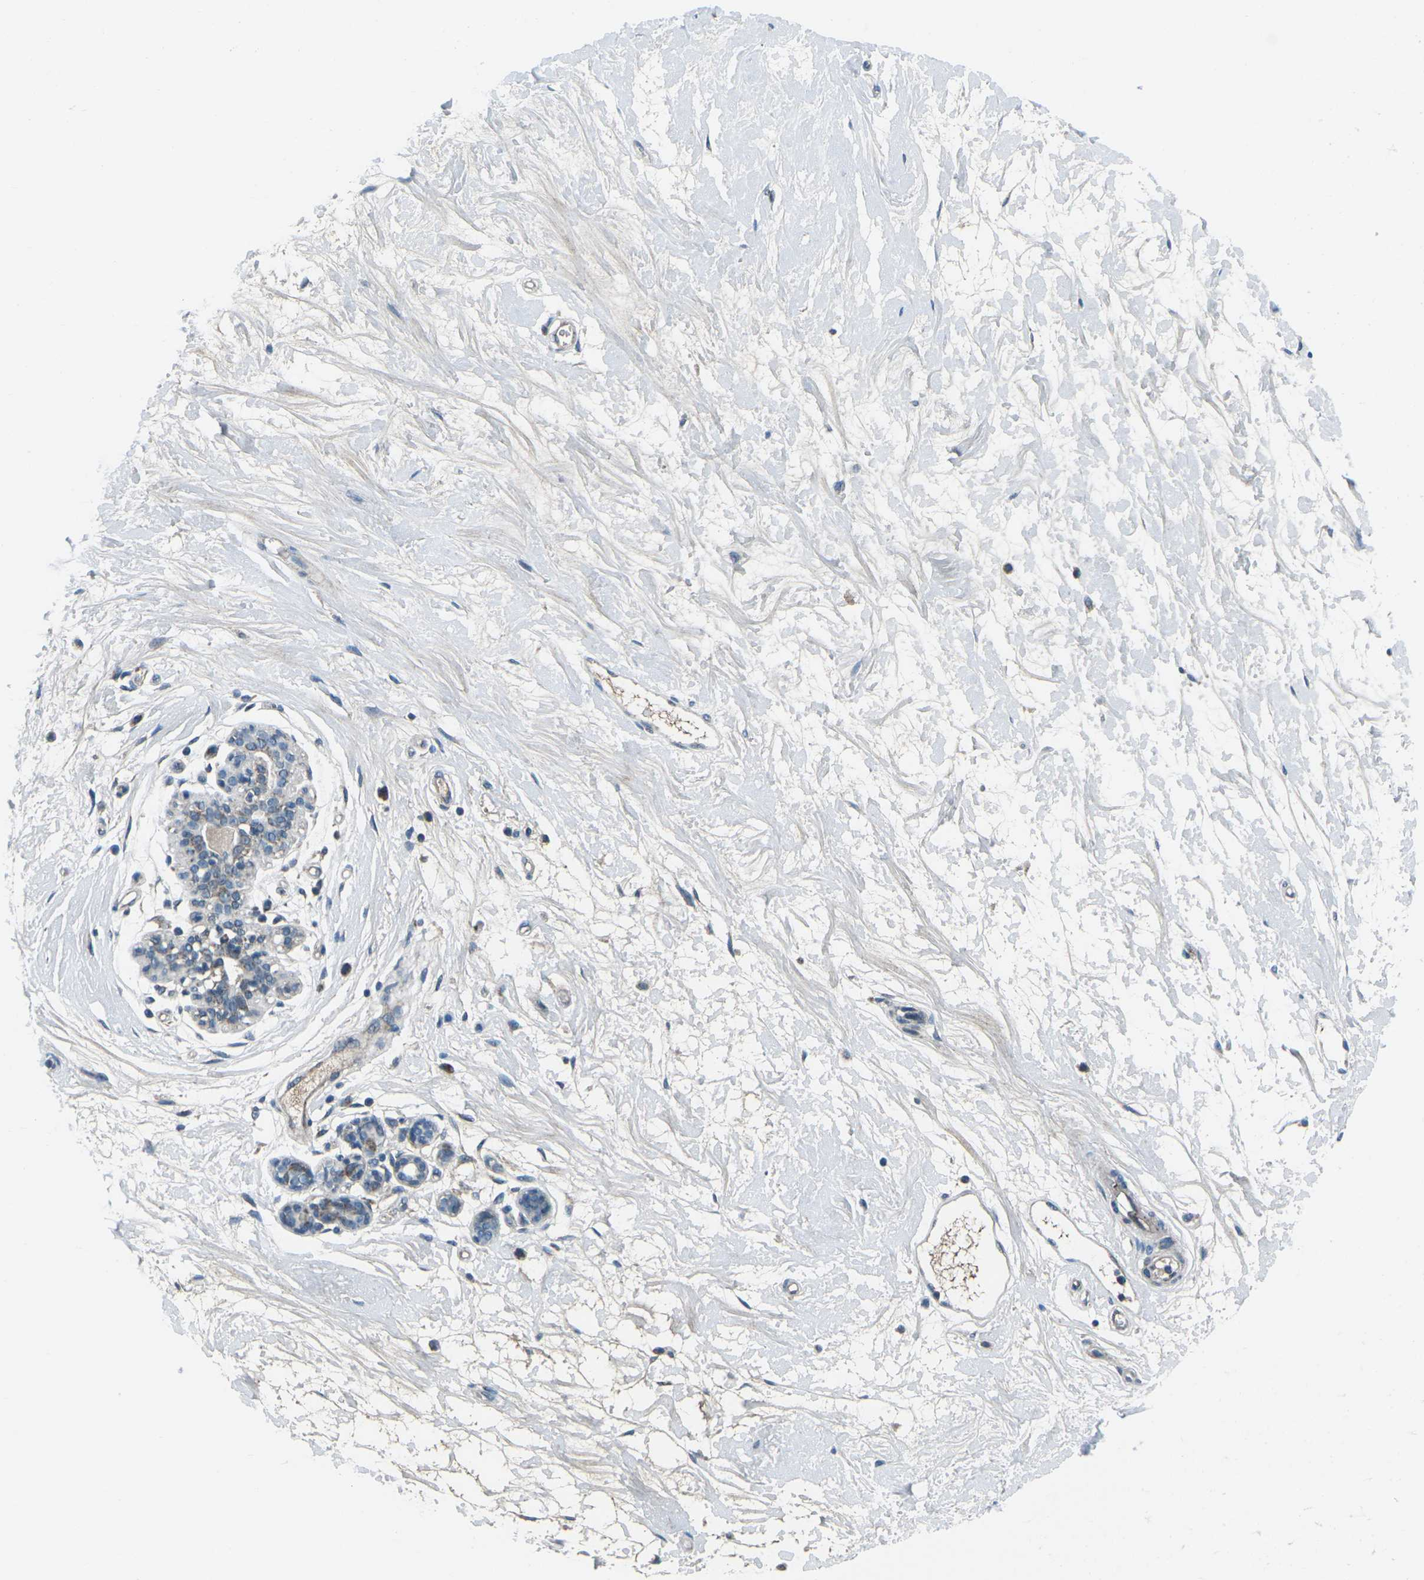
{"staining": {"intensity": "negative", "quantity": "none", "location": "none"}, "tissue": "breast", "cell_type": "Adipocytes", "image_type": "normal", "snomed": [{"axis": "morphology", "description": "Normal tissue, NOS"}, {"axis": "morphology", "description": "Lobular carcinoma"}, {"axis": "topography", "description": "Breast"}], "caption": "IHC photomicrograph of benign human breast stained for a protein (brown), which shows no staining in adipocytes.", "gene": "RFESD", "patient": {"sex": "female", "age": 59}}